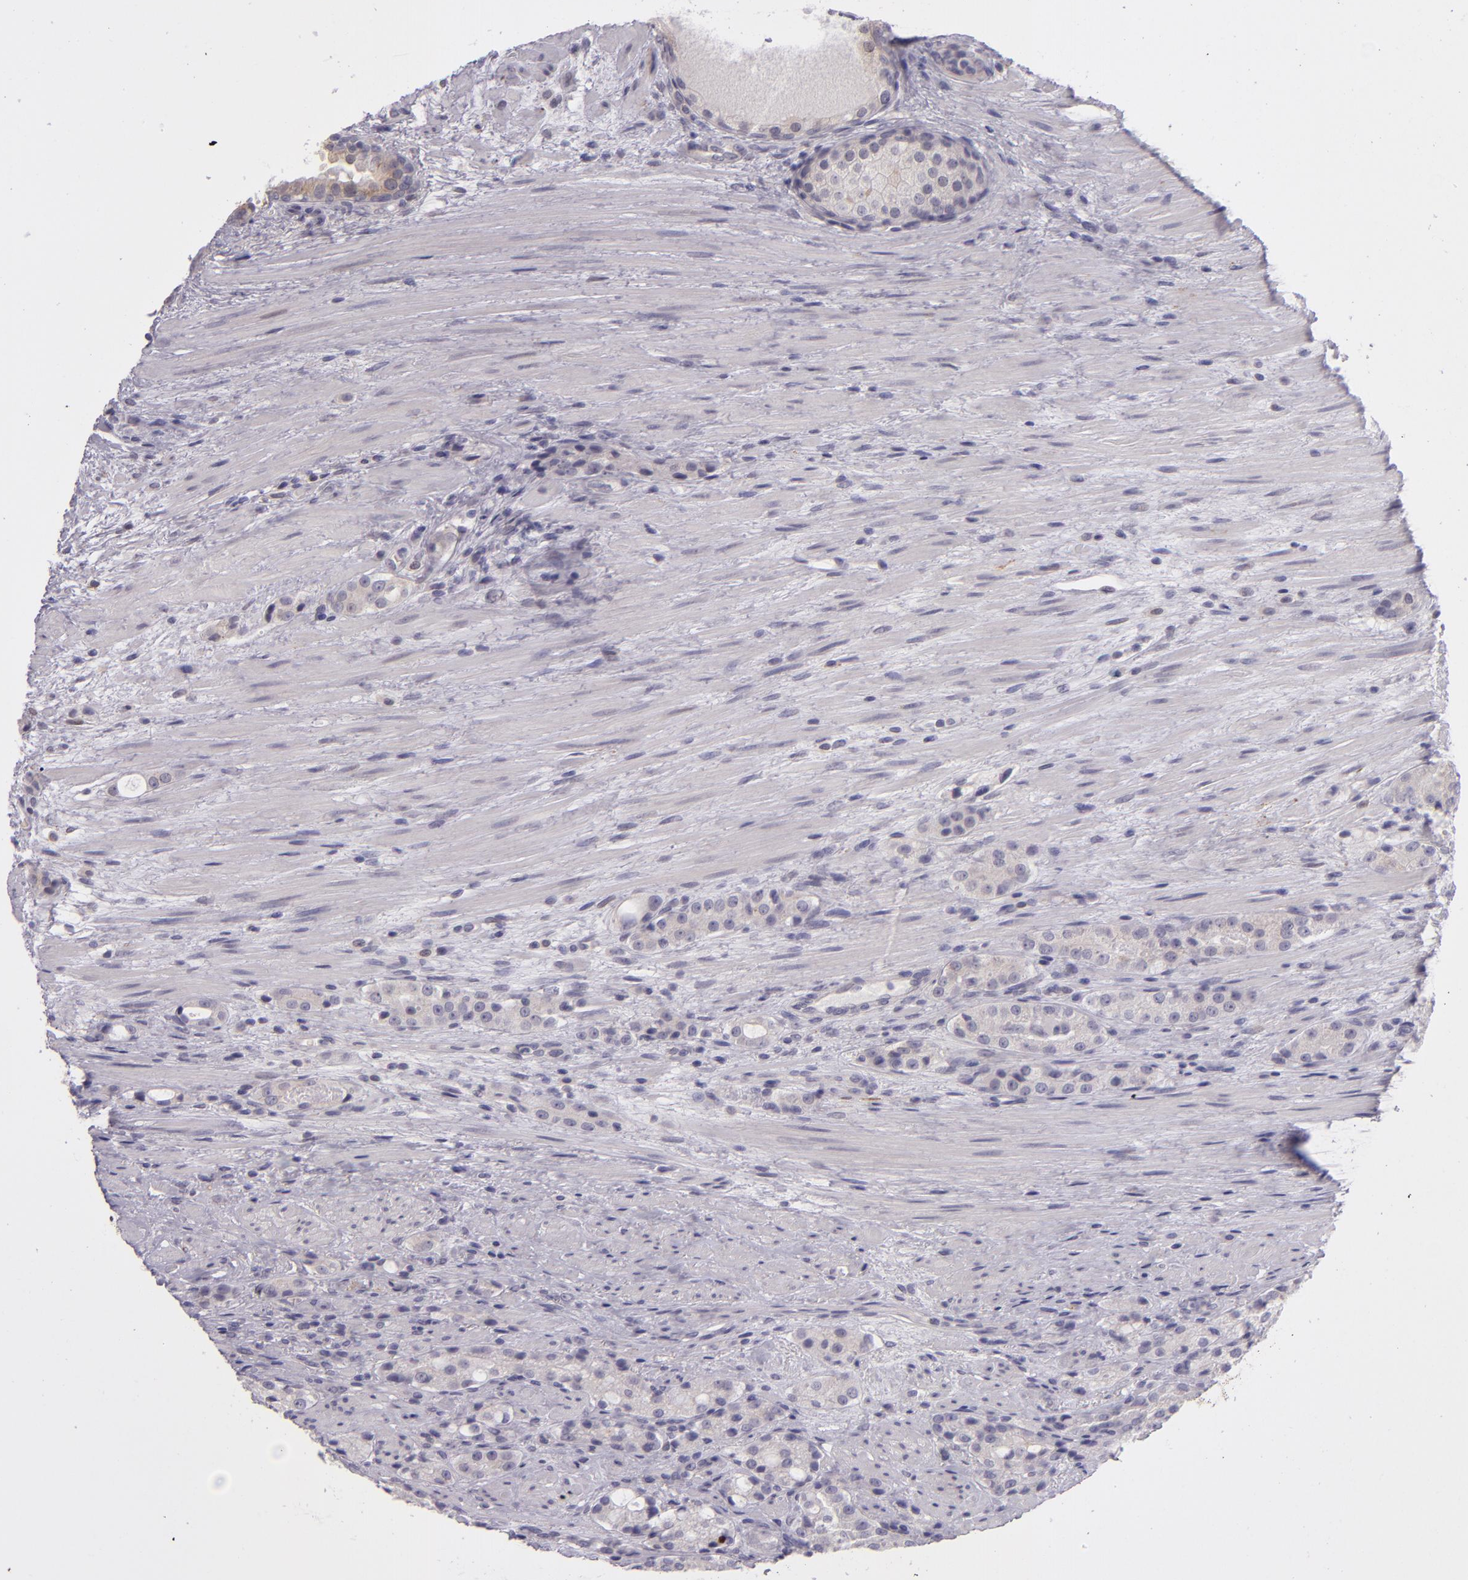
{"staining": {"intensity": "negative", "quantity": "none", "location": "none"}, "tissue": "prostate cancer", "cell_type": "Tumor cells", "image_type": "cancer", "snomed": [{"axis": "morphology", "description": "Adenocarcinoma, High grade"}, {"axis": "topography", "description": "Prostate"}], "caption": "This is an immunohistochemistry (IHC) photomicrograph of human prostate adenocarcinoma (high-grade). There is no staining in tumor cells.", "gene": "SNCB", "patient": {"sex": "male", "age": 72}}